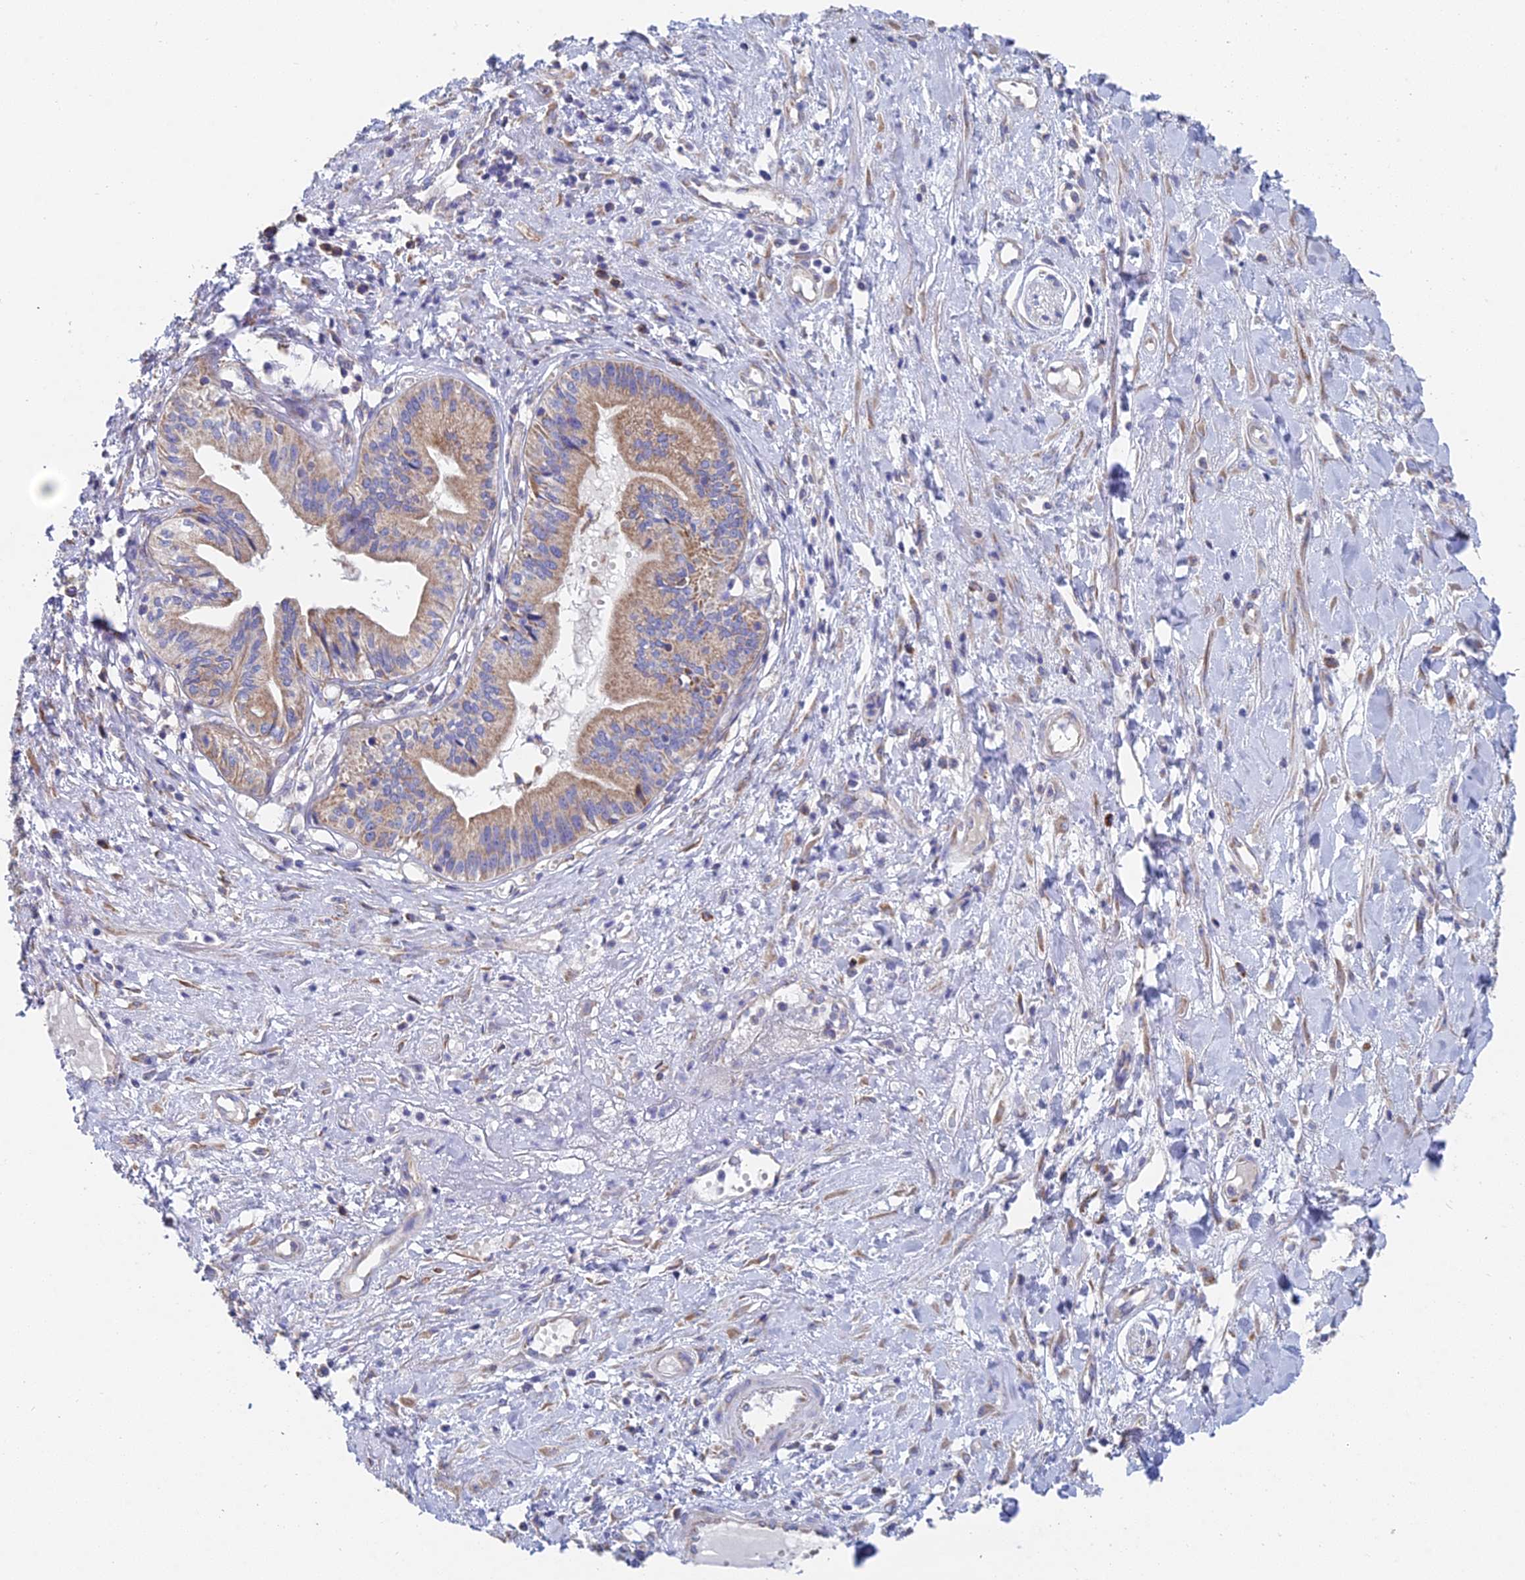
{"staining": {"intensity": "moderate", "quantity": ">75%", "location": "cytoplasmic/membranous"}, "tissue": "pancreatic cancer", "cell_type": "Tumor cells", "image_type": "cancer", "snomed": [{"axis": "morphology", "description": "Adenocarcinoma, NOS"}, {"axis": "topography", "description": "Pancreas"}], "caption": "Tumor cells demonstrate medium levels of moderate cytoplasmic/membranous positivity in about >75% of cells in pancreatic adenocarcinoma.", "gene": "CRACR2B", "patient": {"sex": "female", "age": 50}}